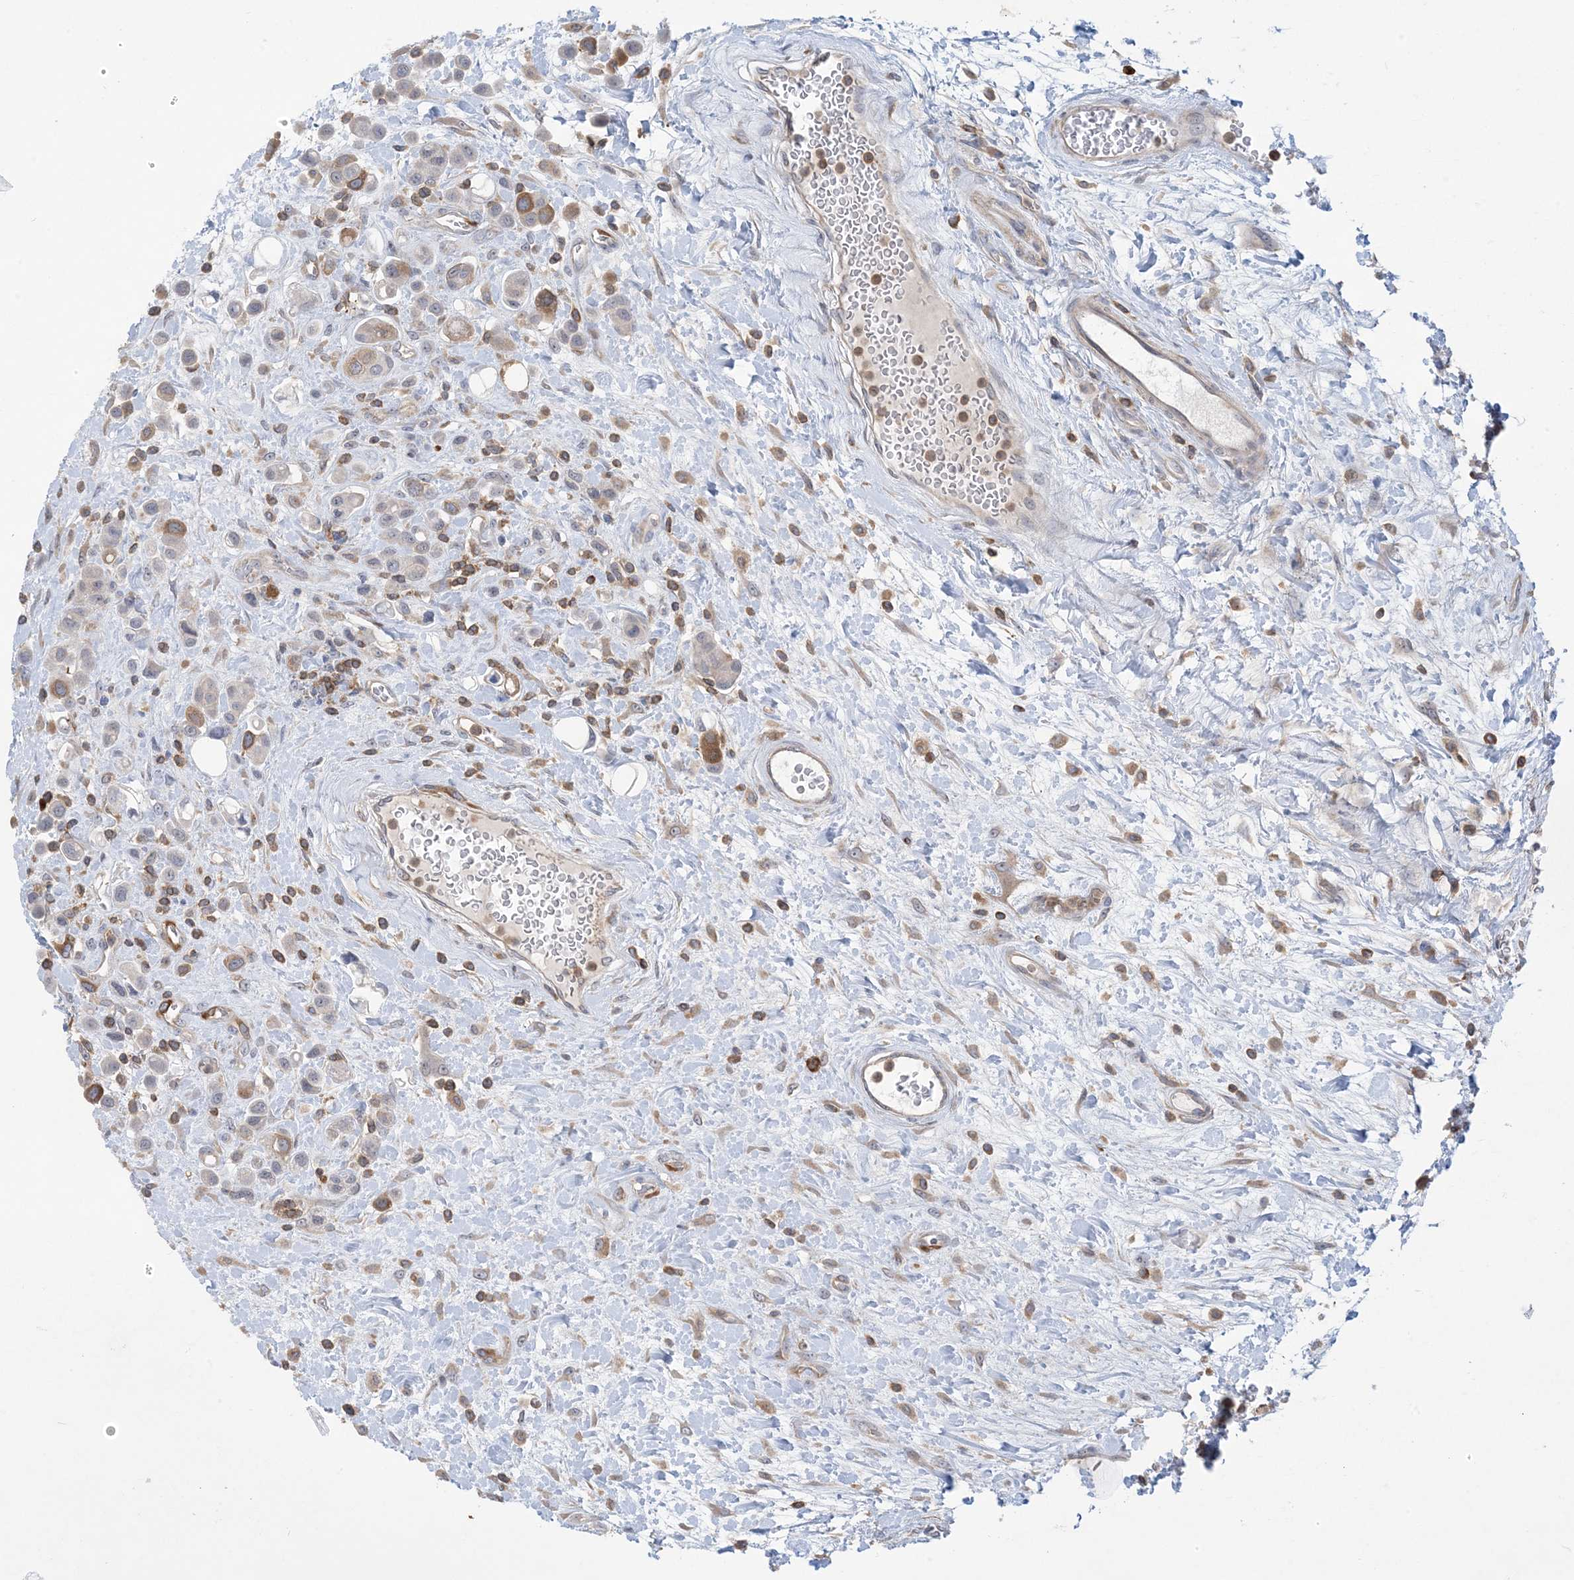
{"staining": {"intensity": "moderate", "quantity": "<25%", "location": "cytoplasmic/membranous"}, "tissue": "urothelial cancer", "cell_type": "Tumor cells", "image_type": "cancer", "snomed": [{"axis": "morphology", "description": "Urothelial carcinoma, High grade"}, {"axis": "topography", "description": "Urinary bladder"}], "caption": "Urothelial carcinoma (high-grade) was stained to show a protein in brown. There is low levels of moderate cytoplasmic/membranous staining in approximately <25% of tumor cells.", "gene": "AOC1", "patient": {"sex": "male", "age": 50}}